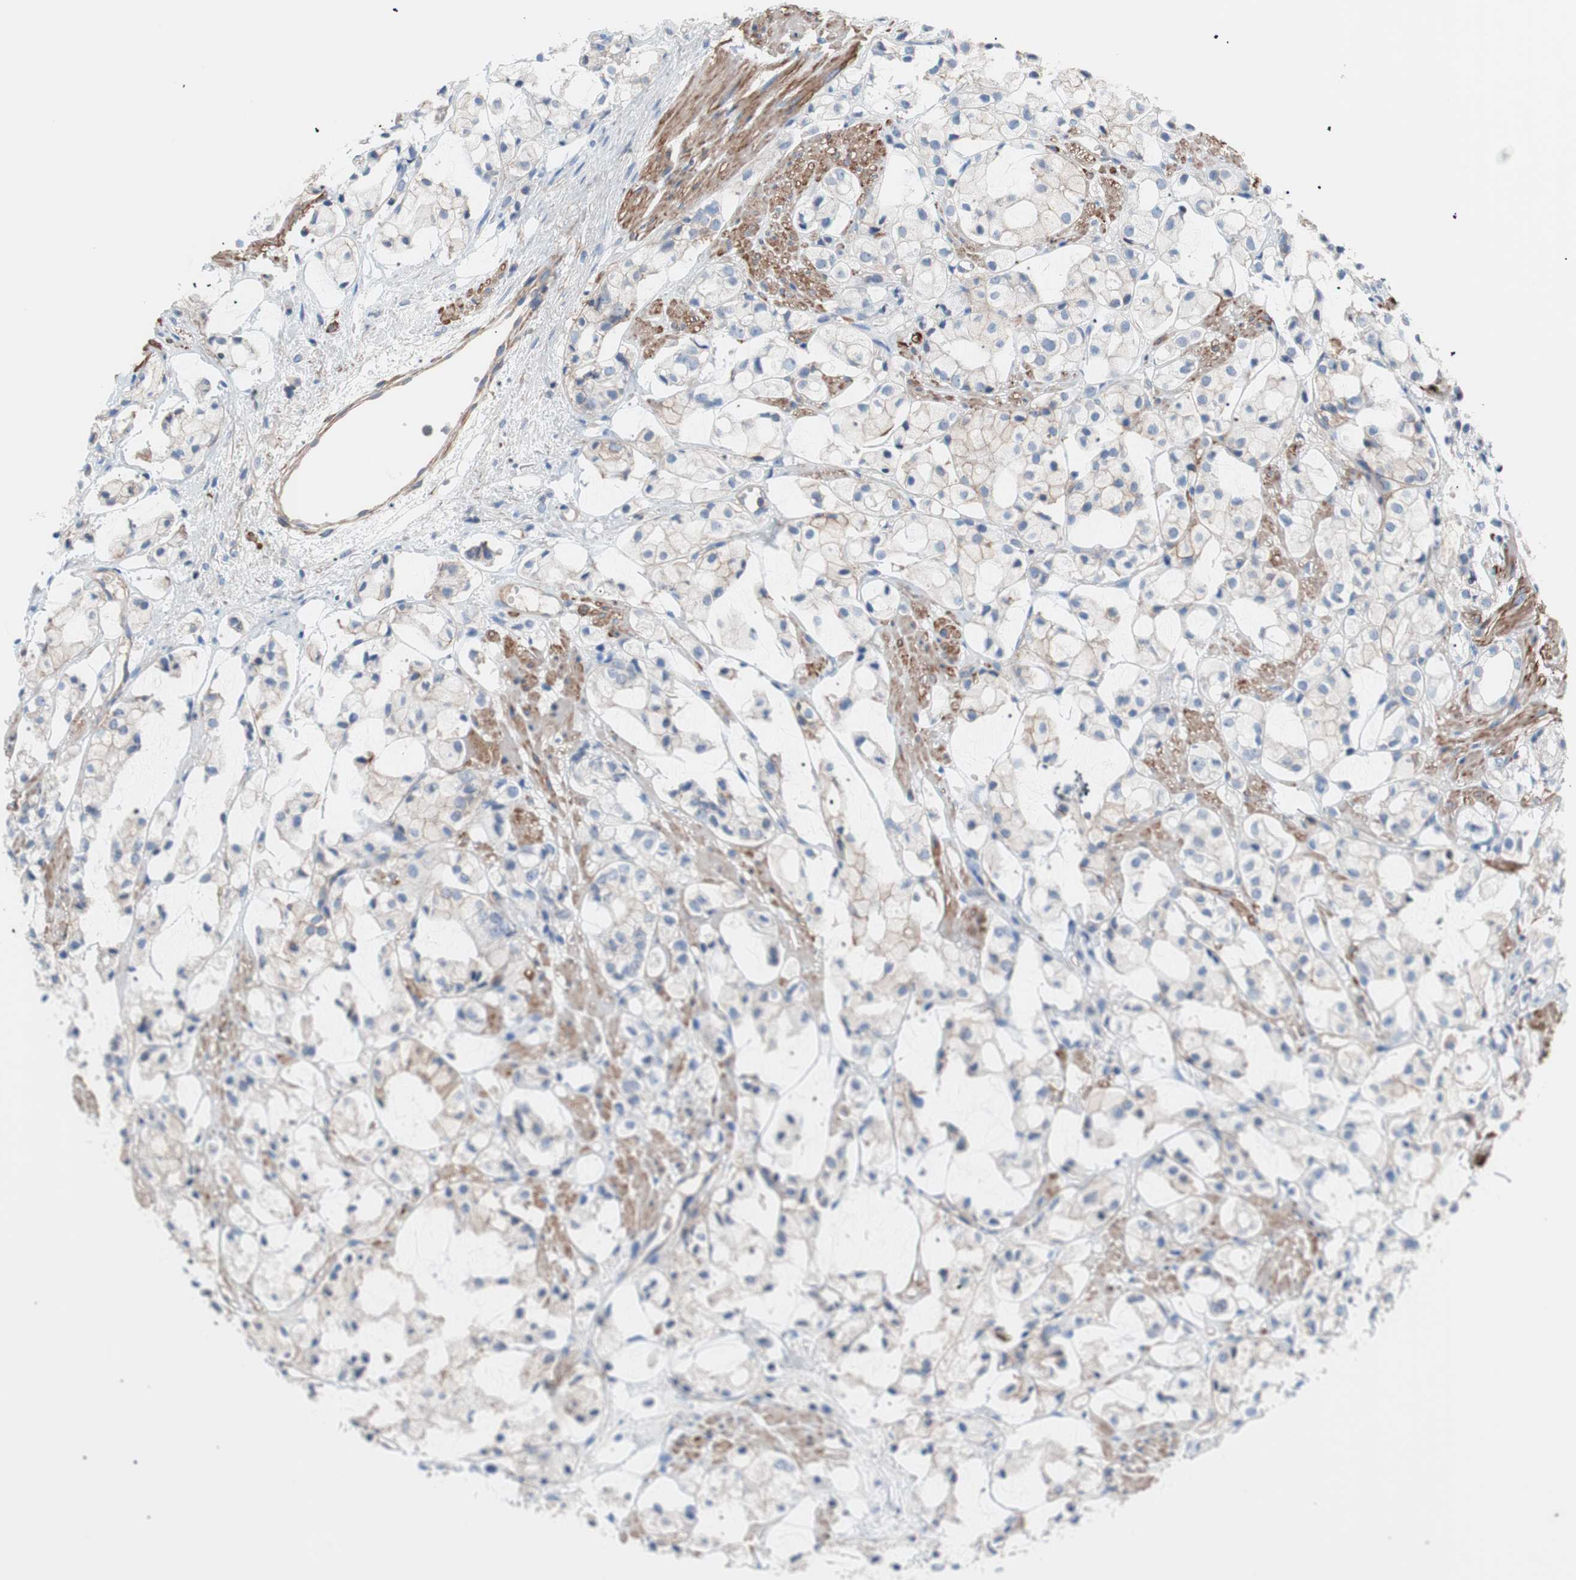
{"staining": {"intensity": "weak", "quantity": "<25%", "location": "cytoplasmic/membranous"}, "tissue": "prostate cancer", "cell_type": "Tumor cells", "image_type": "cancer", "snomed": [{"axis": "morphology", "description": "Adenocarcinoma, High grade"}, {"axis": "topography", "description": "Prostate"}], "caption": "A photomicrograph of human adenocarcinoma (high-grade) (prostate) is negative for staining in tumor cells.", "gene": "GPR160", "patient": {"sex": "male", "age": 85}}